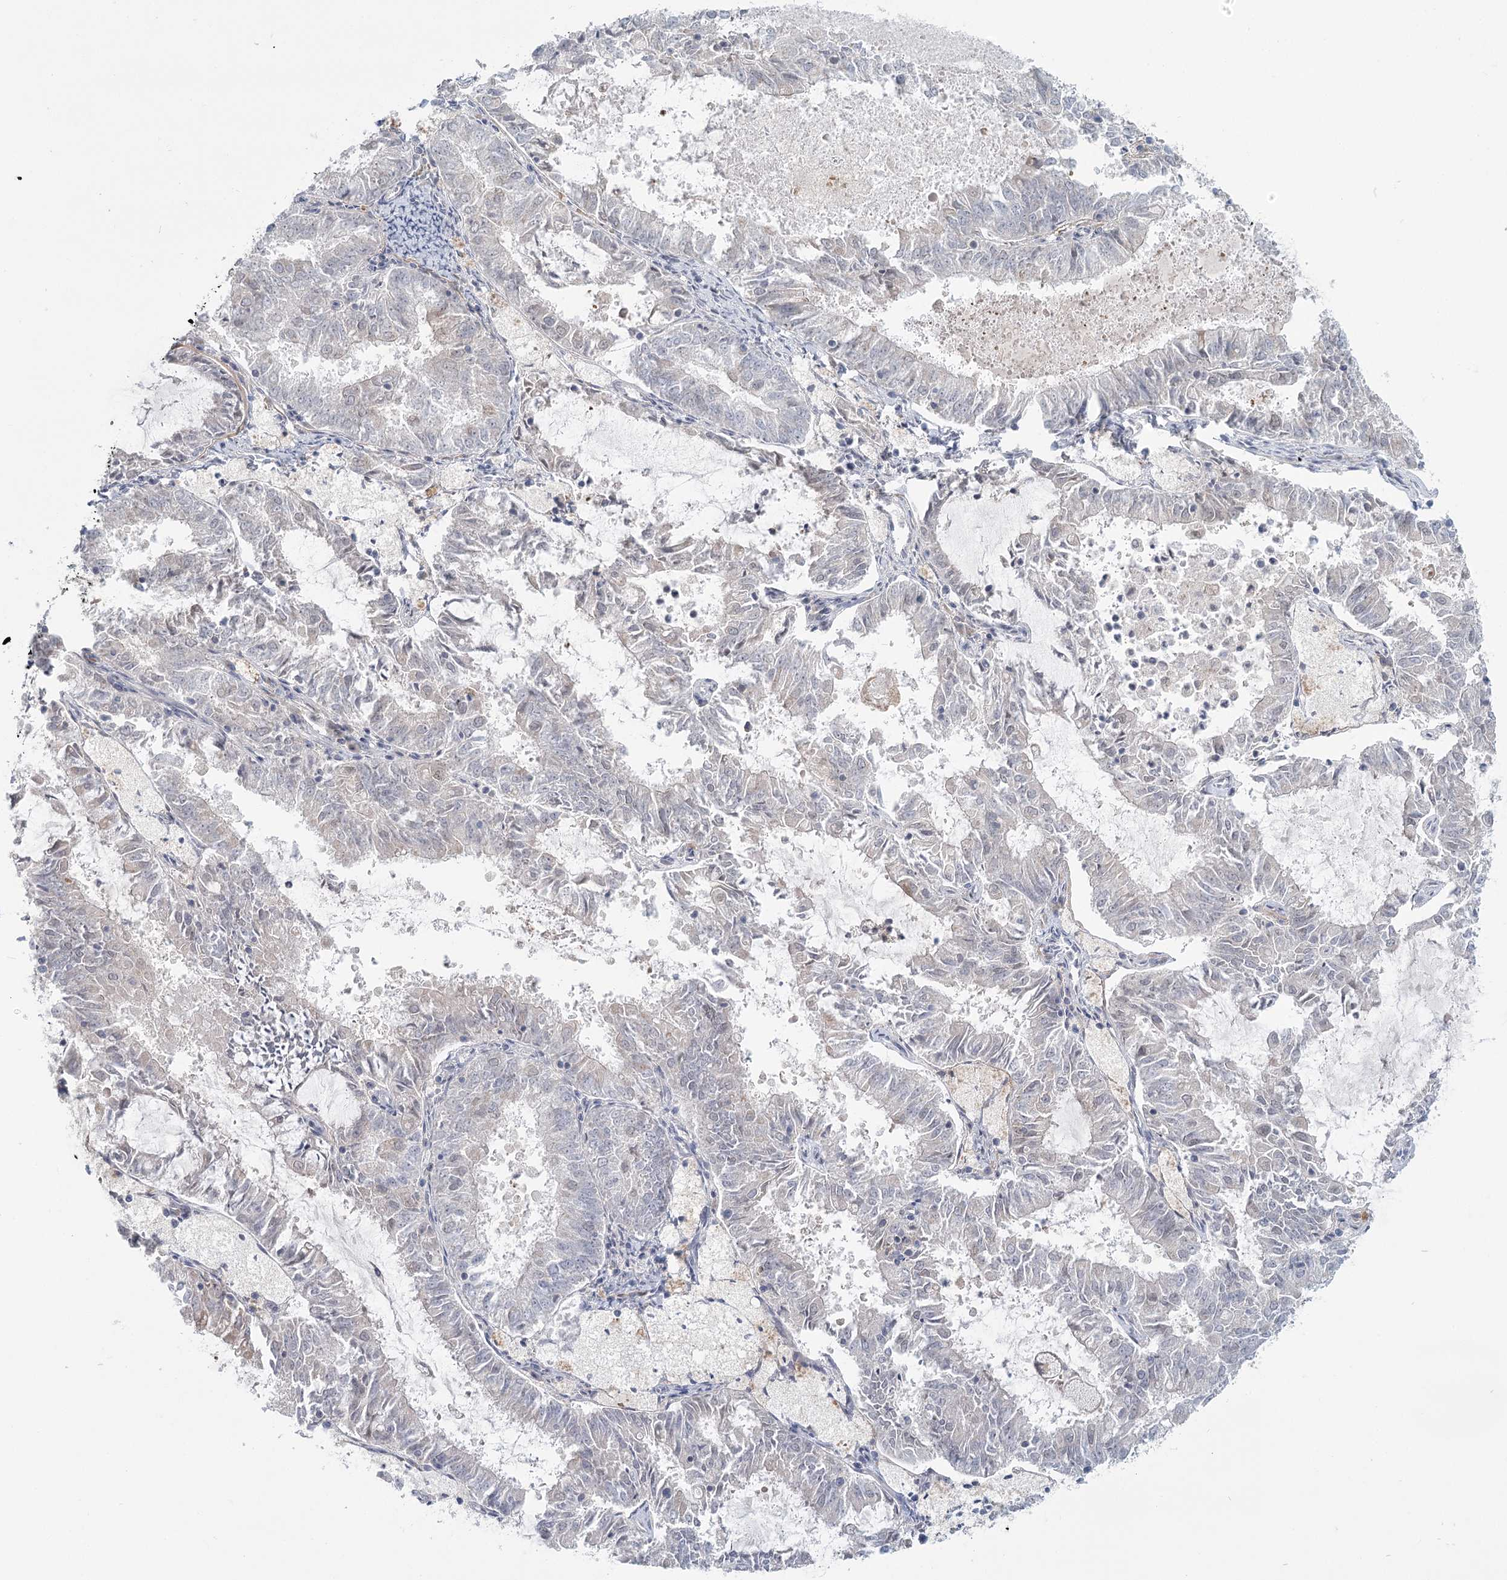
{"staining": {"intensity": "negative", "quantity": "none", "location": "none"}, "tissue": "endometrial cancer", "cell_type": "Tumor cells", "image_type": "cancer", "snomed": [{"axis": "morphology", "description": "Adenocarcinoma, NOS"}, {"axis": "topography", "description": "Endometrium"}], "caption": "Endometrial cancer stained for a protein using immunohistochemistry (IHC) shows no positivity tumor cells.", "gene": "USP11", "patient": {"sex": "female", "age": 57}}